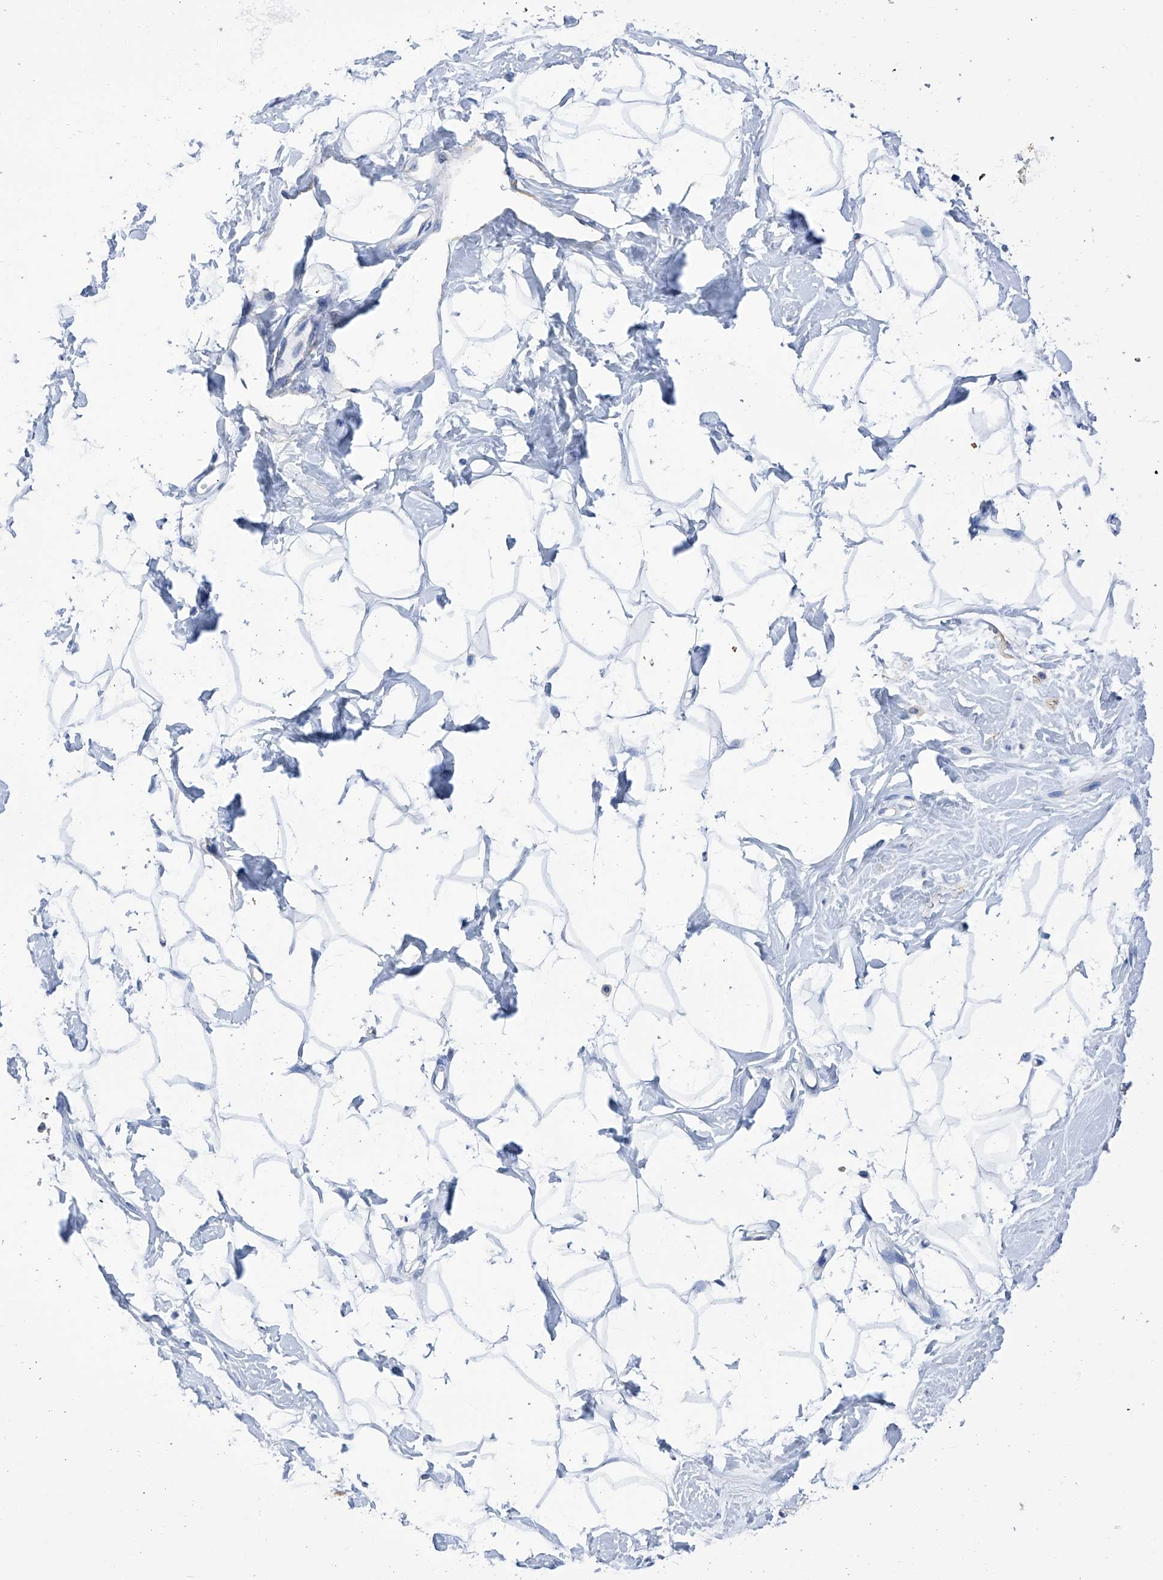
{"staining": {"intensity": "negative", "quantity": "none", "location": "none"}, "tissue": "breast", "cell_type": "Adipocytes", "image_type": "normal", "snomed": [{"axis": "morphology", "description": "Normal tissue, NOS"}, {"axis": "topography", "description": "Breast"}], "caption": "DAB (3,3'-diaminobenzidine) immunohistochemical staining of normal human breast exhibits no significant expression in adipocytes.", "gene": "SMS", "patient": {"sex": "female", "age": 26}}